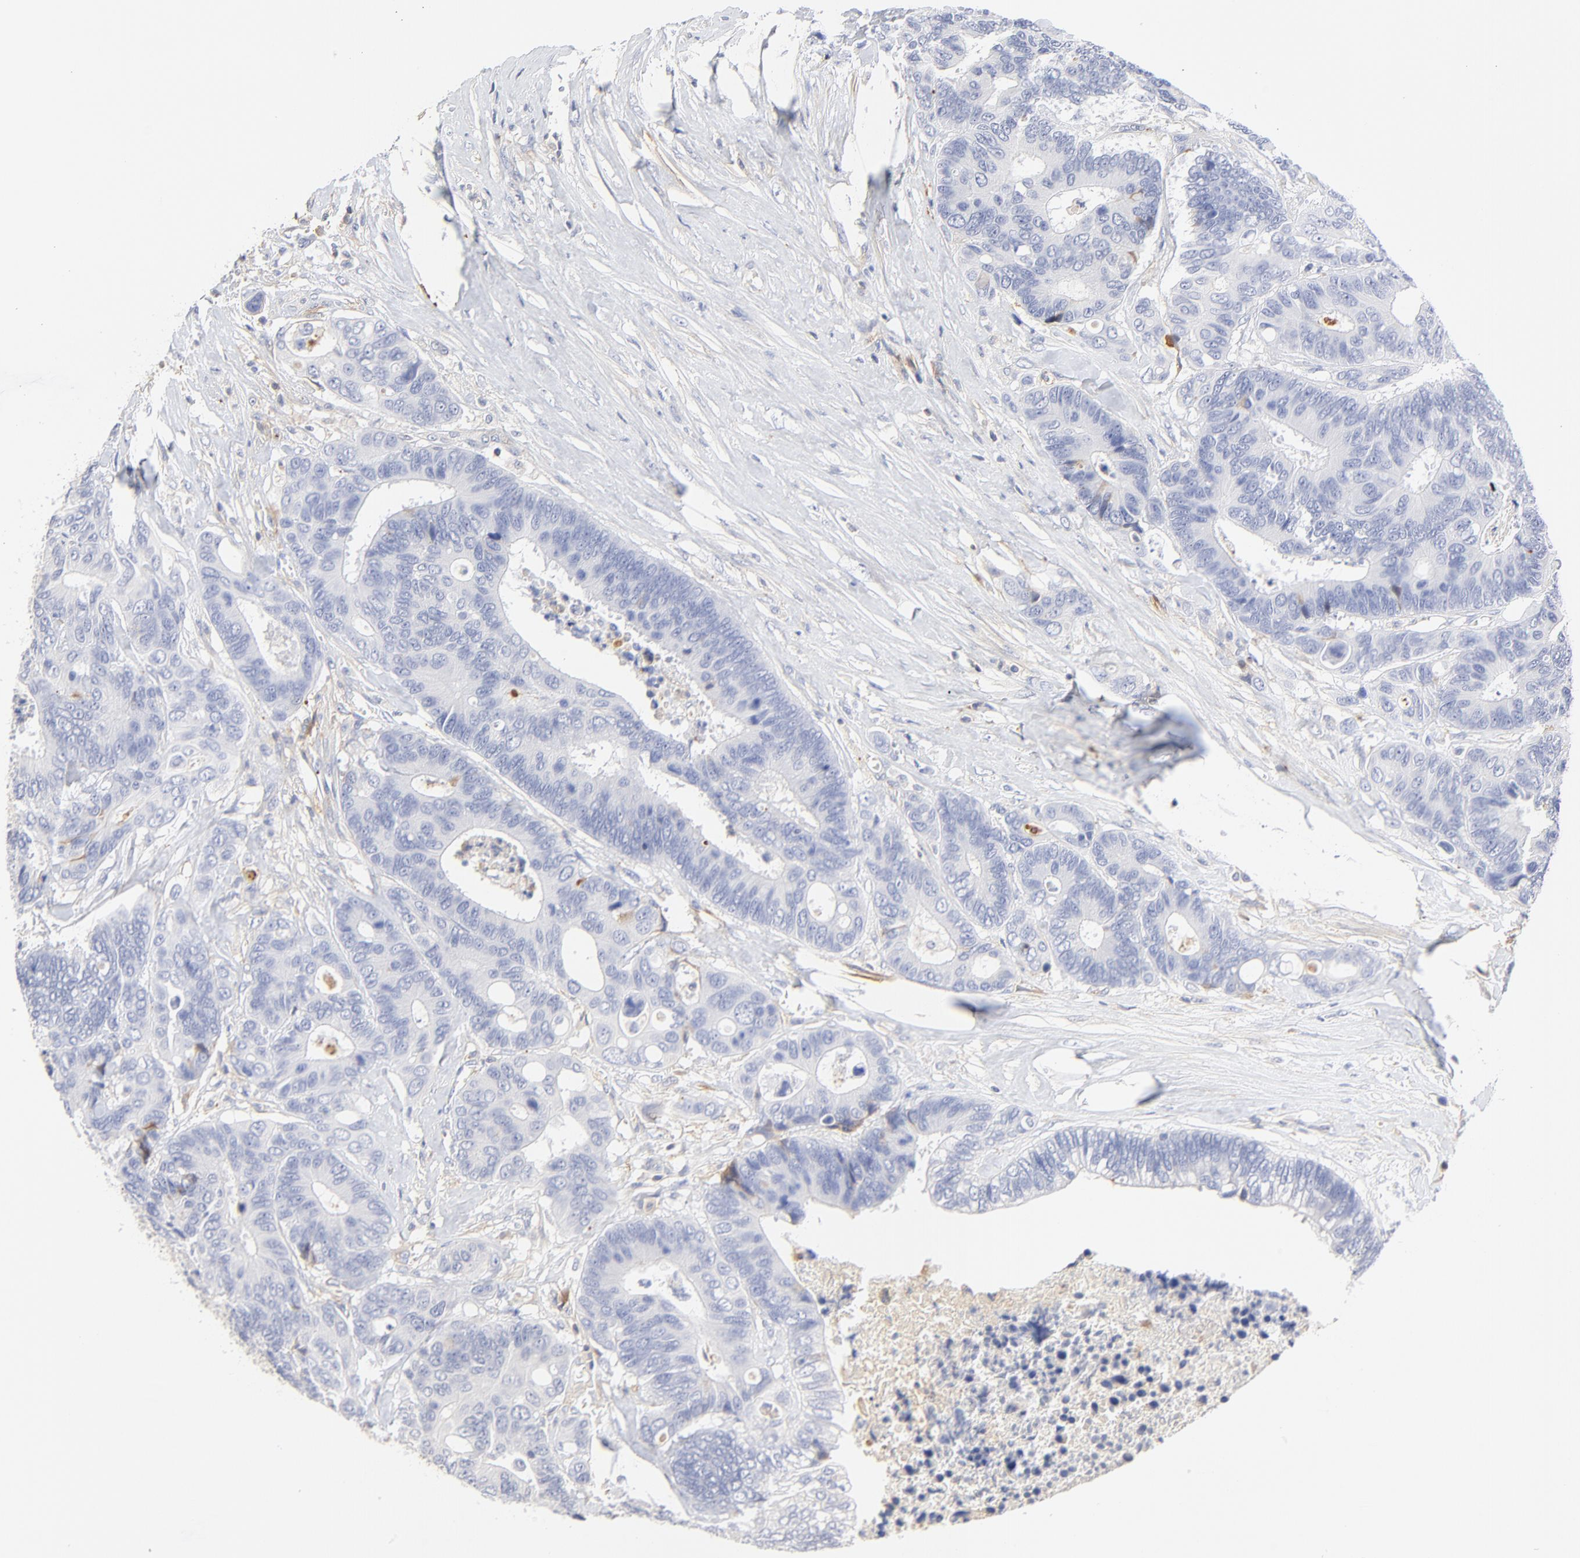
{"staining": {"intensity": "negative", "quantity": "none", "location": "none"}, "tissue": "colorectal cancer", "cell_type": "Tumor cells", "image_type": "cancer", "snomed": [{"axis": "morphology", "description": "Adenocarcinoma, NOS"}, {"axis": "topography", "description": "Rectum"}], "caption": "A photomicrograph of human colorectal cancer (adenocarcinoma) is negative for staining in tumor cells. (Stains: DAB (3,3'-diaminobenzidine) immunohistochemistry (IHC) with hematoxylin counter stain, Microscopy: brightfield microscopy at high magnification).", "gene": "MDGA2", "patient": {"sex": "male", "age": 55}}